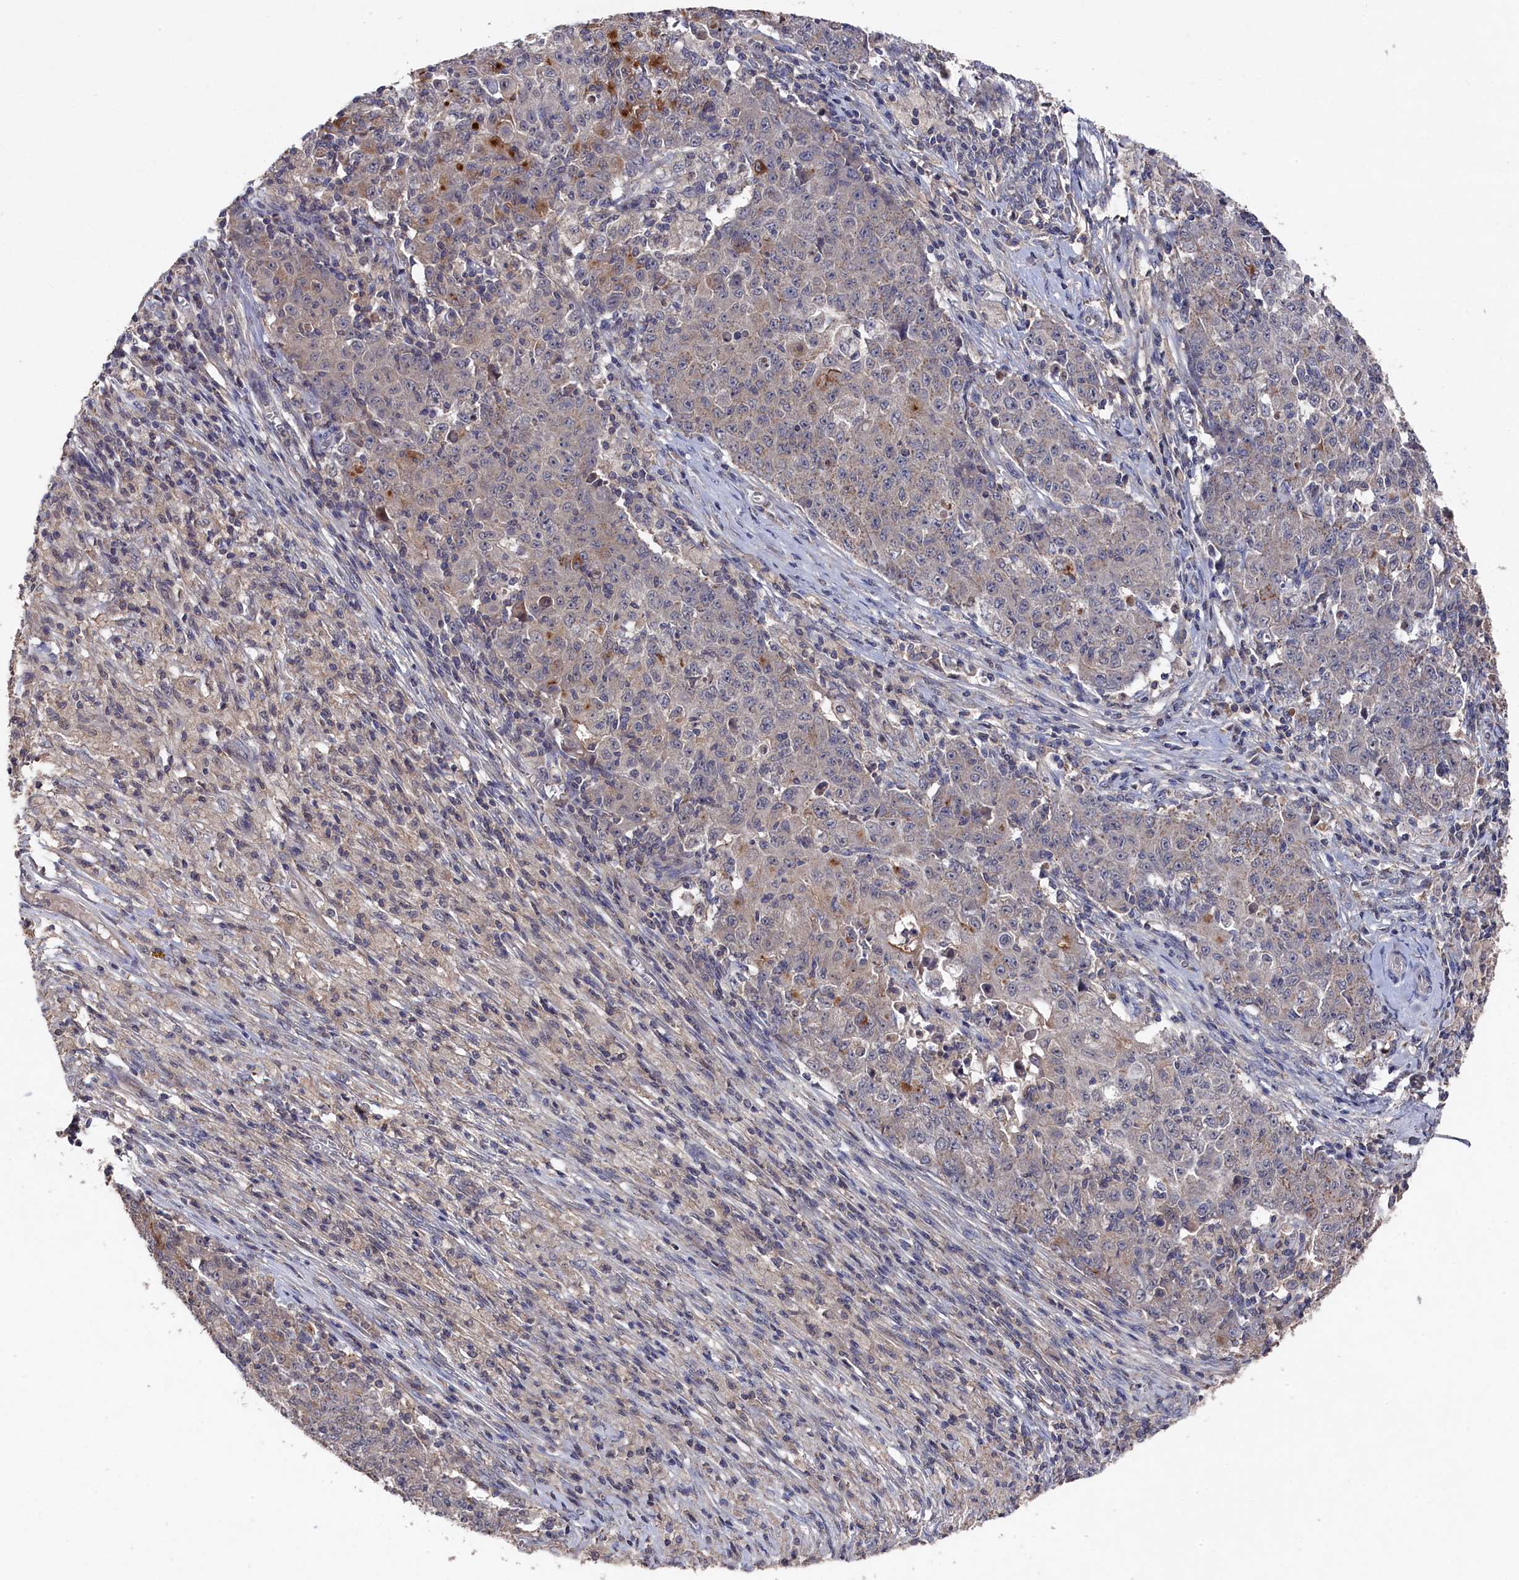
{"staining": {"intensity": "weak", "quantity": "25%-75%", "location": "cytoplasmic/membranous"}, "tissue": "ovarian cancer", "cell_type": "Tumor cells", "image_type": "cancer", "snomed": [{"axis": "morphology", "description": "Carcinoma, endometroid"}, {"axis": "topography", "description": "Ovary"}], "caption": "Human ovarian cancer stained with a brown dye exhibits weak cytoplasmic/membranous positive expression in approximately 25%-75% of tumor cells.", "gene": "TMC5", "patient": {"sex": "female", "age": 42}}